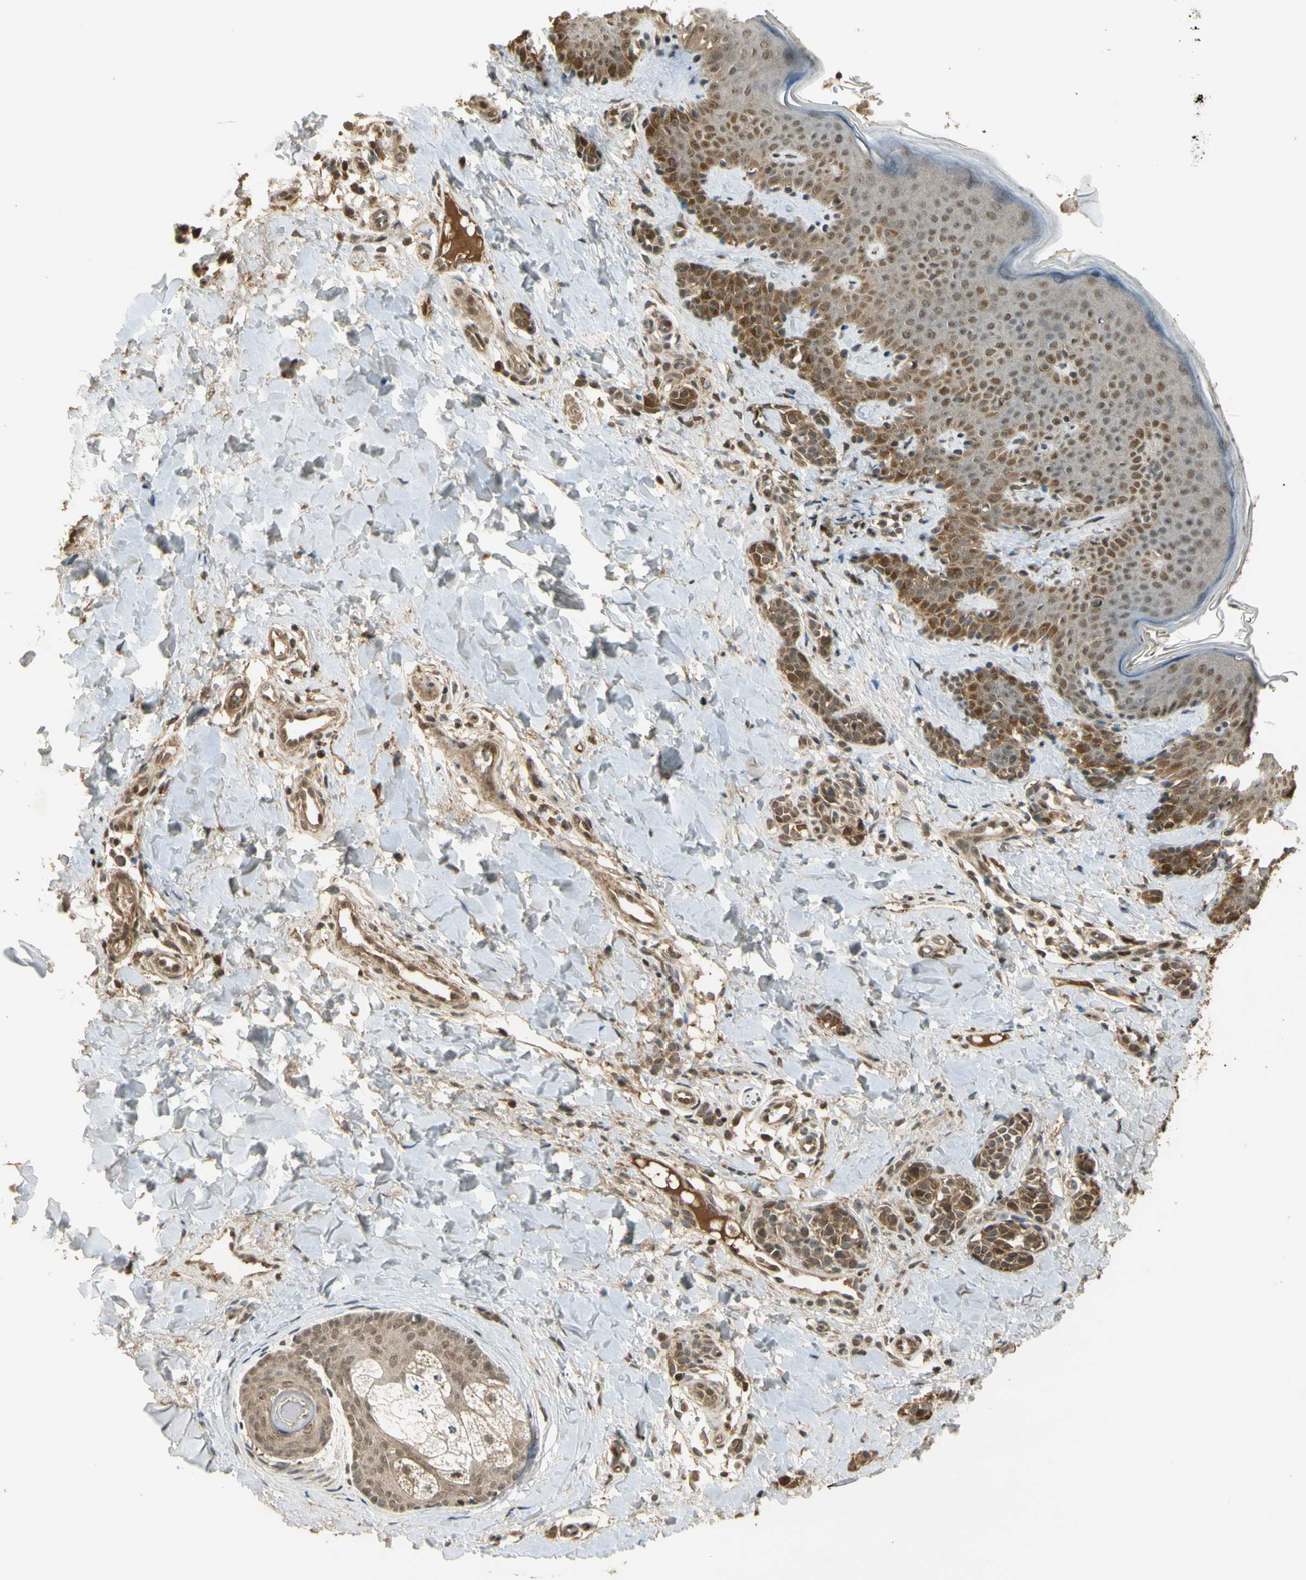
{"staining": {"intensity": "moderate", "quantity": ">75%", "location": "cytoplasmic/membranous,nuclear"}, "tissue": "skin", "cell_type": "Fibroblasts", "image_type": "normal", "snomed": [{"axis": "morphology", "description": "Normal tissue, NOS"}, {"axis": "topography", "description": "Skin"}], "caption": "Immunohistochemical staining of normal human skin exhibits >75% levels of moderate cytoplasmic/membranous,nuclear protein staining in approximately >75% of fibroblasts.", "gene": "GMEB2", "patient": {"sex": "male", "age": 16}}